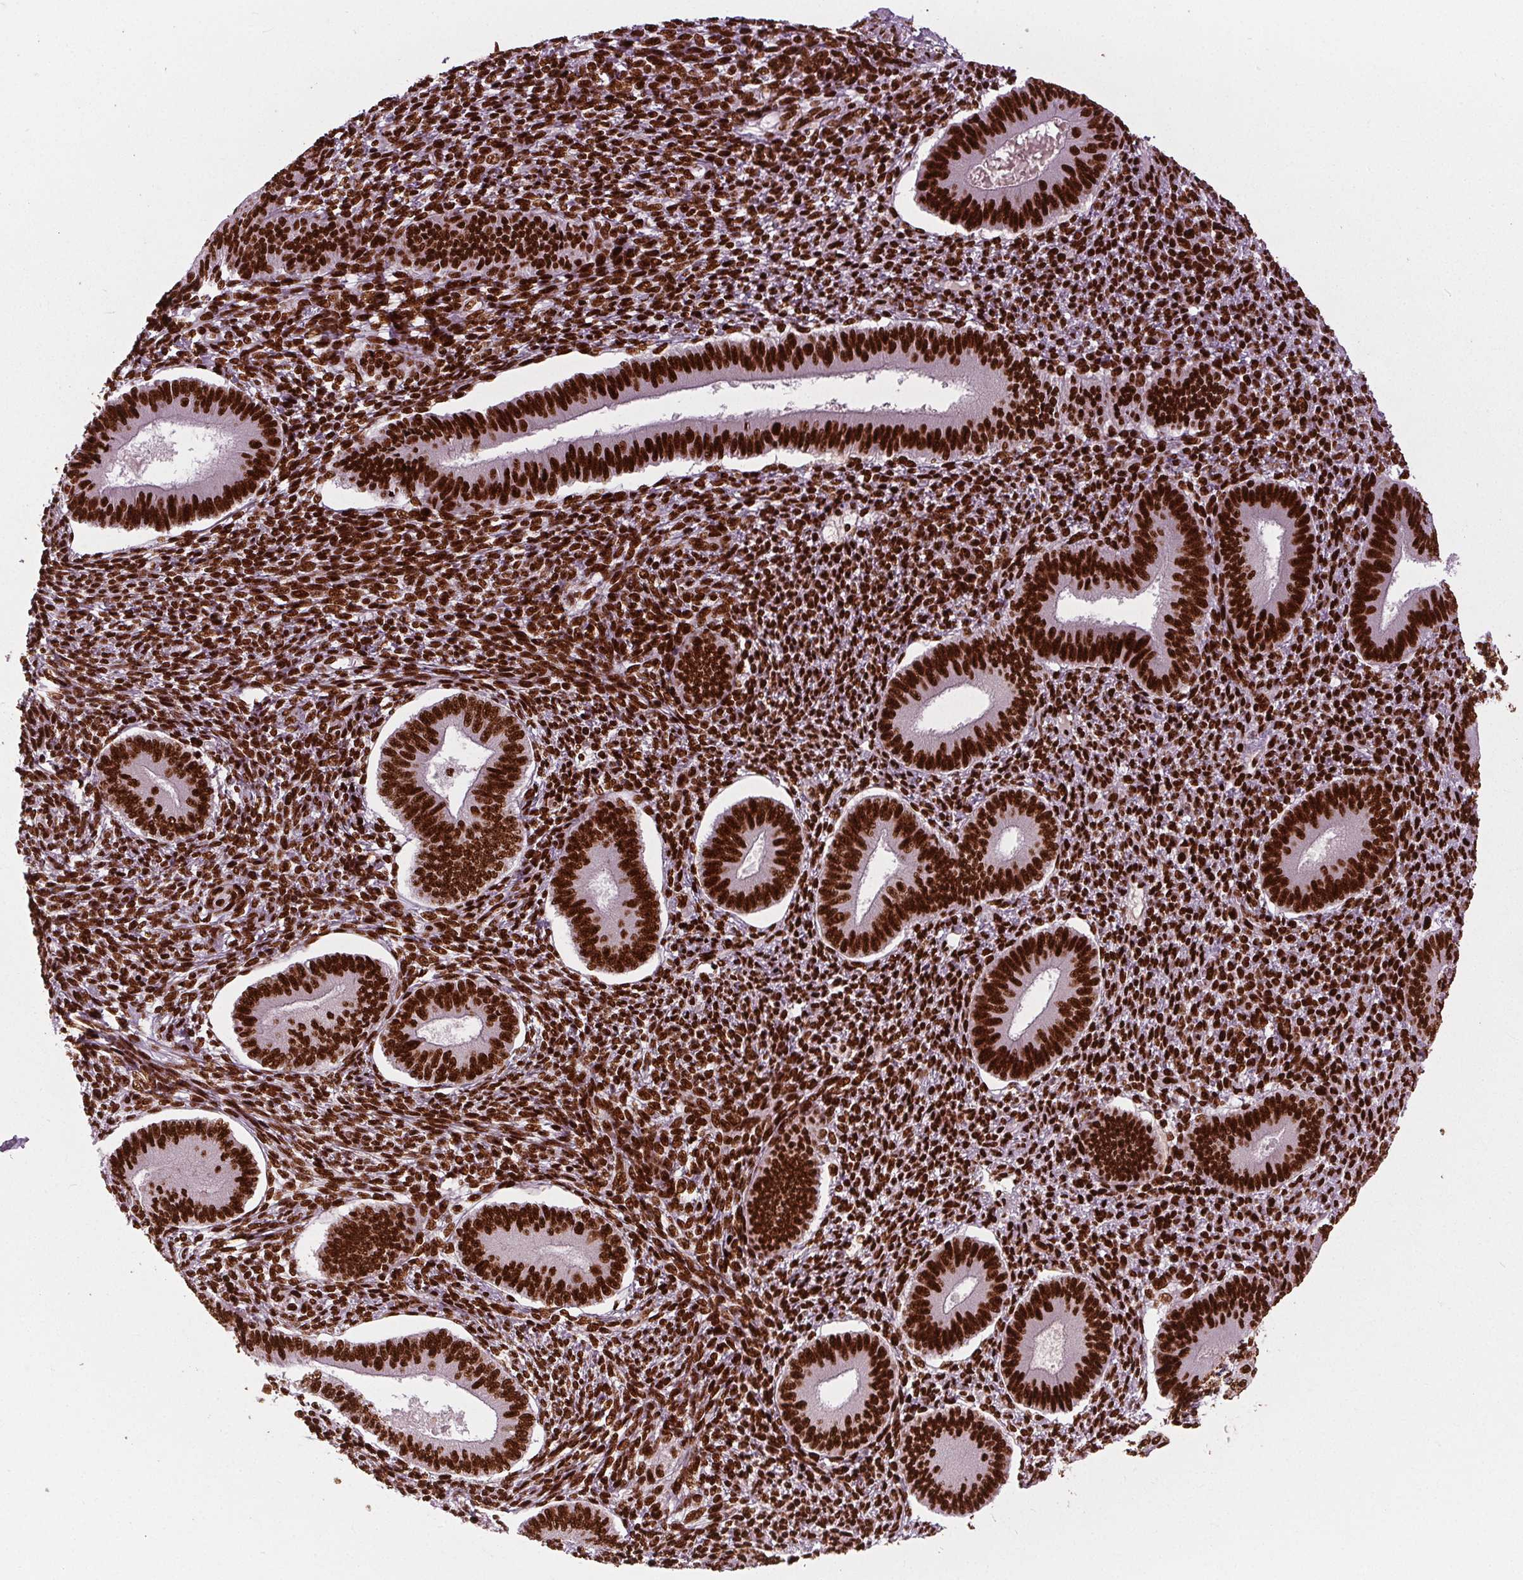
{"staining": {"intensity": "strong", "quantity": ">75%", "location": "nuclear"}, "tissue": "endometrium", "cell_type": "Cells in endometrial stroma", "image_type": "normal", "snomed": [{"axis": "morphology", "description": "Normal tissue, NOS"}, {"axis": "topography", "description": "Endometrium"}], "caption": "A brown stain shows strong nuclear staining of a protein in cells in endometrial stroma of unremarkable endometrium. Nuclei are stained in blue.", "gene": "BRD4", "patient": {"sex": "female", "age": 42}}